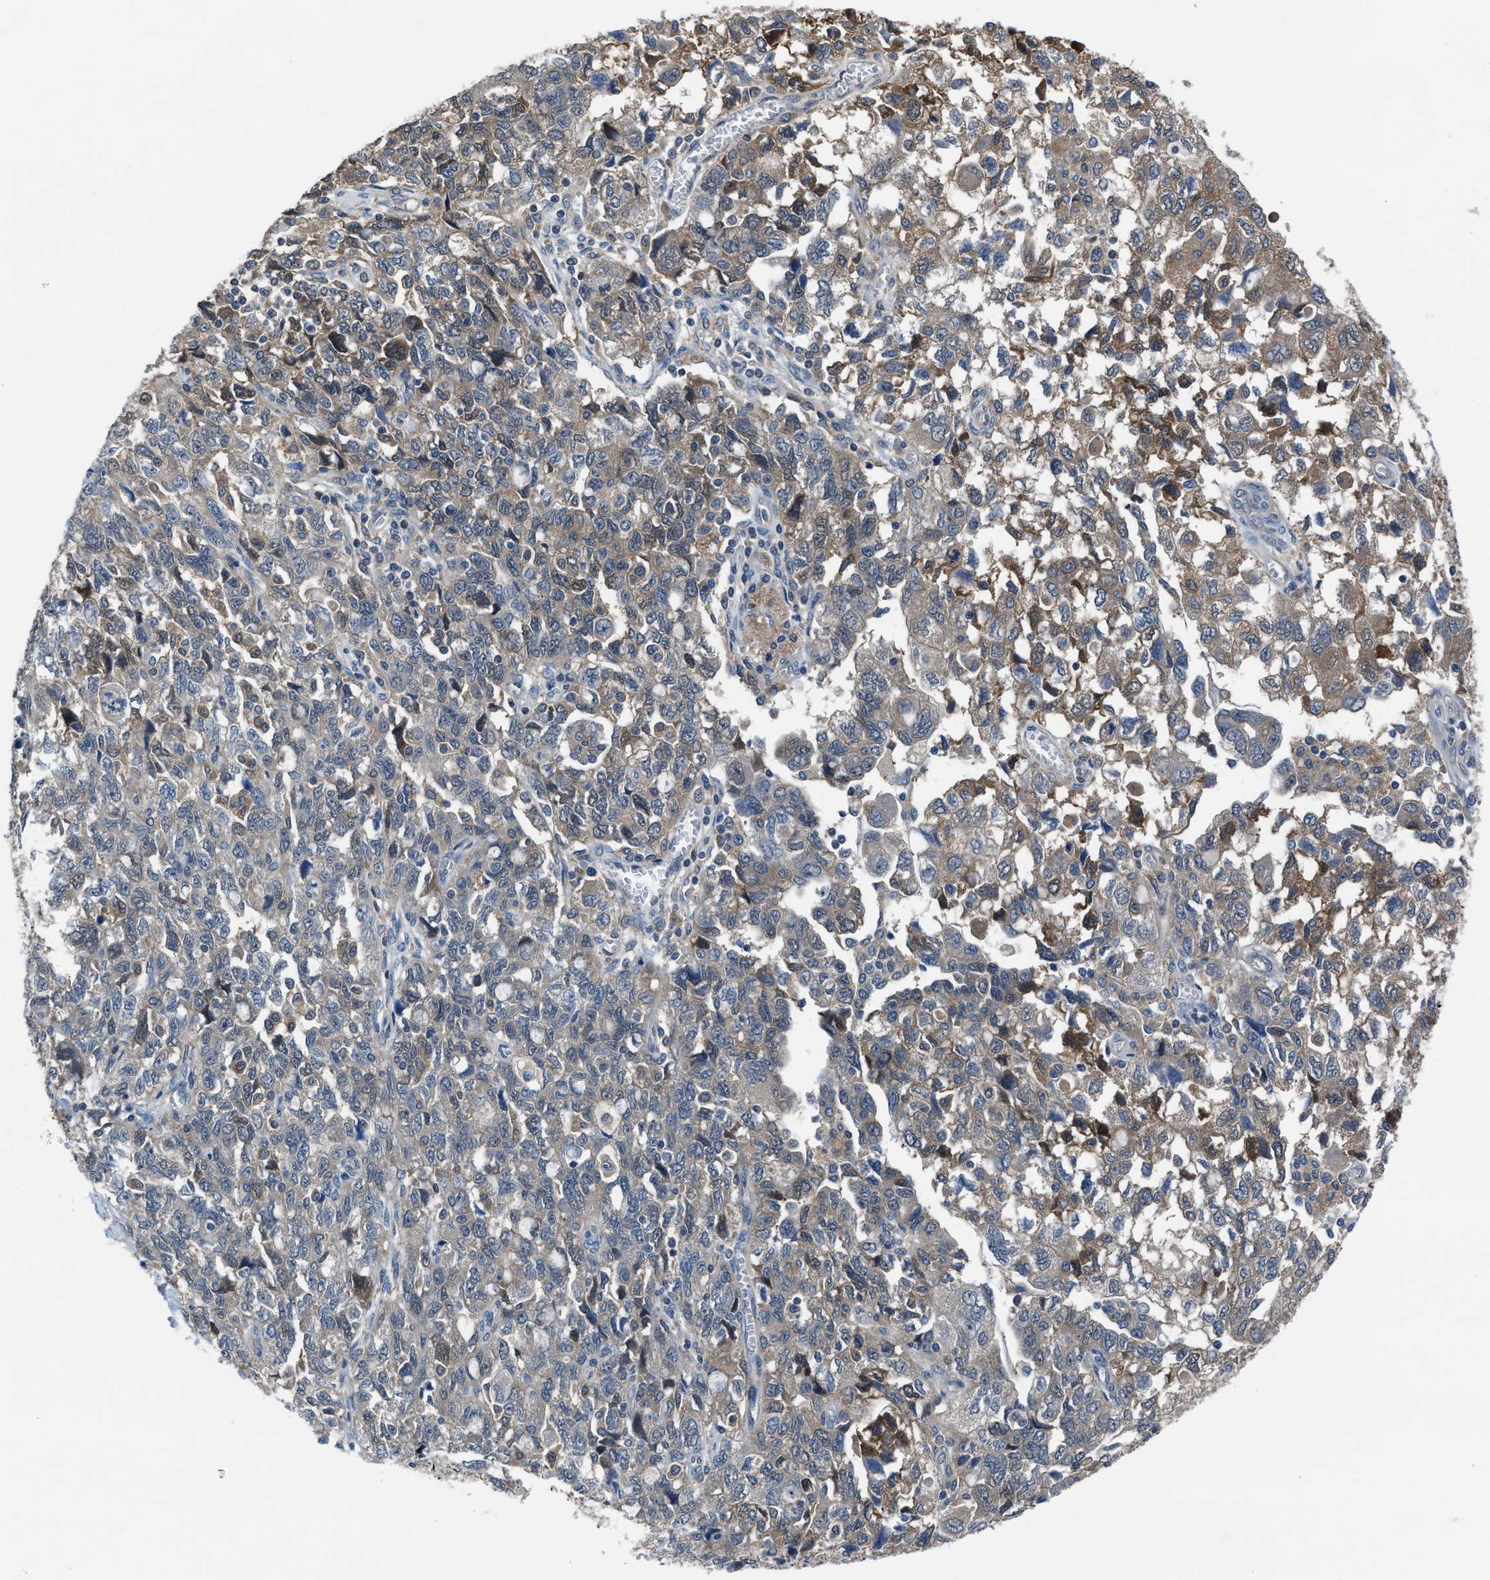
{"staining": {"intensity": "weak", "quantity": "<25%", "location": "cytoplasmic/membranous"}, "tissue": "ovarian cancer", "cell_type": "Tumor cells", "image_type": "cancer", "snomed": [{"axis": "morphology", "description": "Carcinoma, NOS"}, {"axis": "morphology", "description": "Cystadenocarcinoma, serous, NOS"}, {"axis": "topography", "description": "Ovary"}], "caption": "The histopathology image displays no significant expression in tumor cells of ovarian cancer. (DAB (3,3'-diaminobenzidine) immunohistochemistry (IHC) visualized using brightfield microscopy, high magnification).", "gene": "NUDT5", "patient": {"sex": "female", "age": 69}}